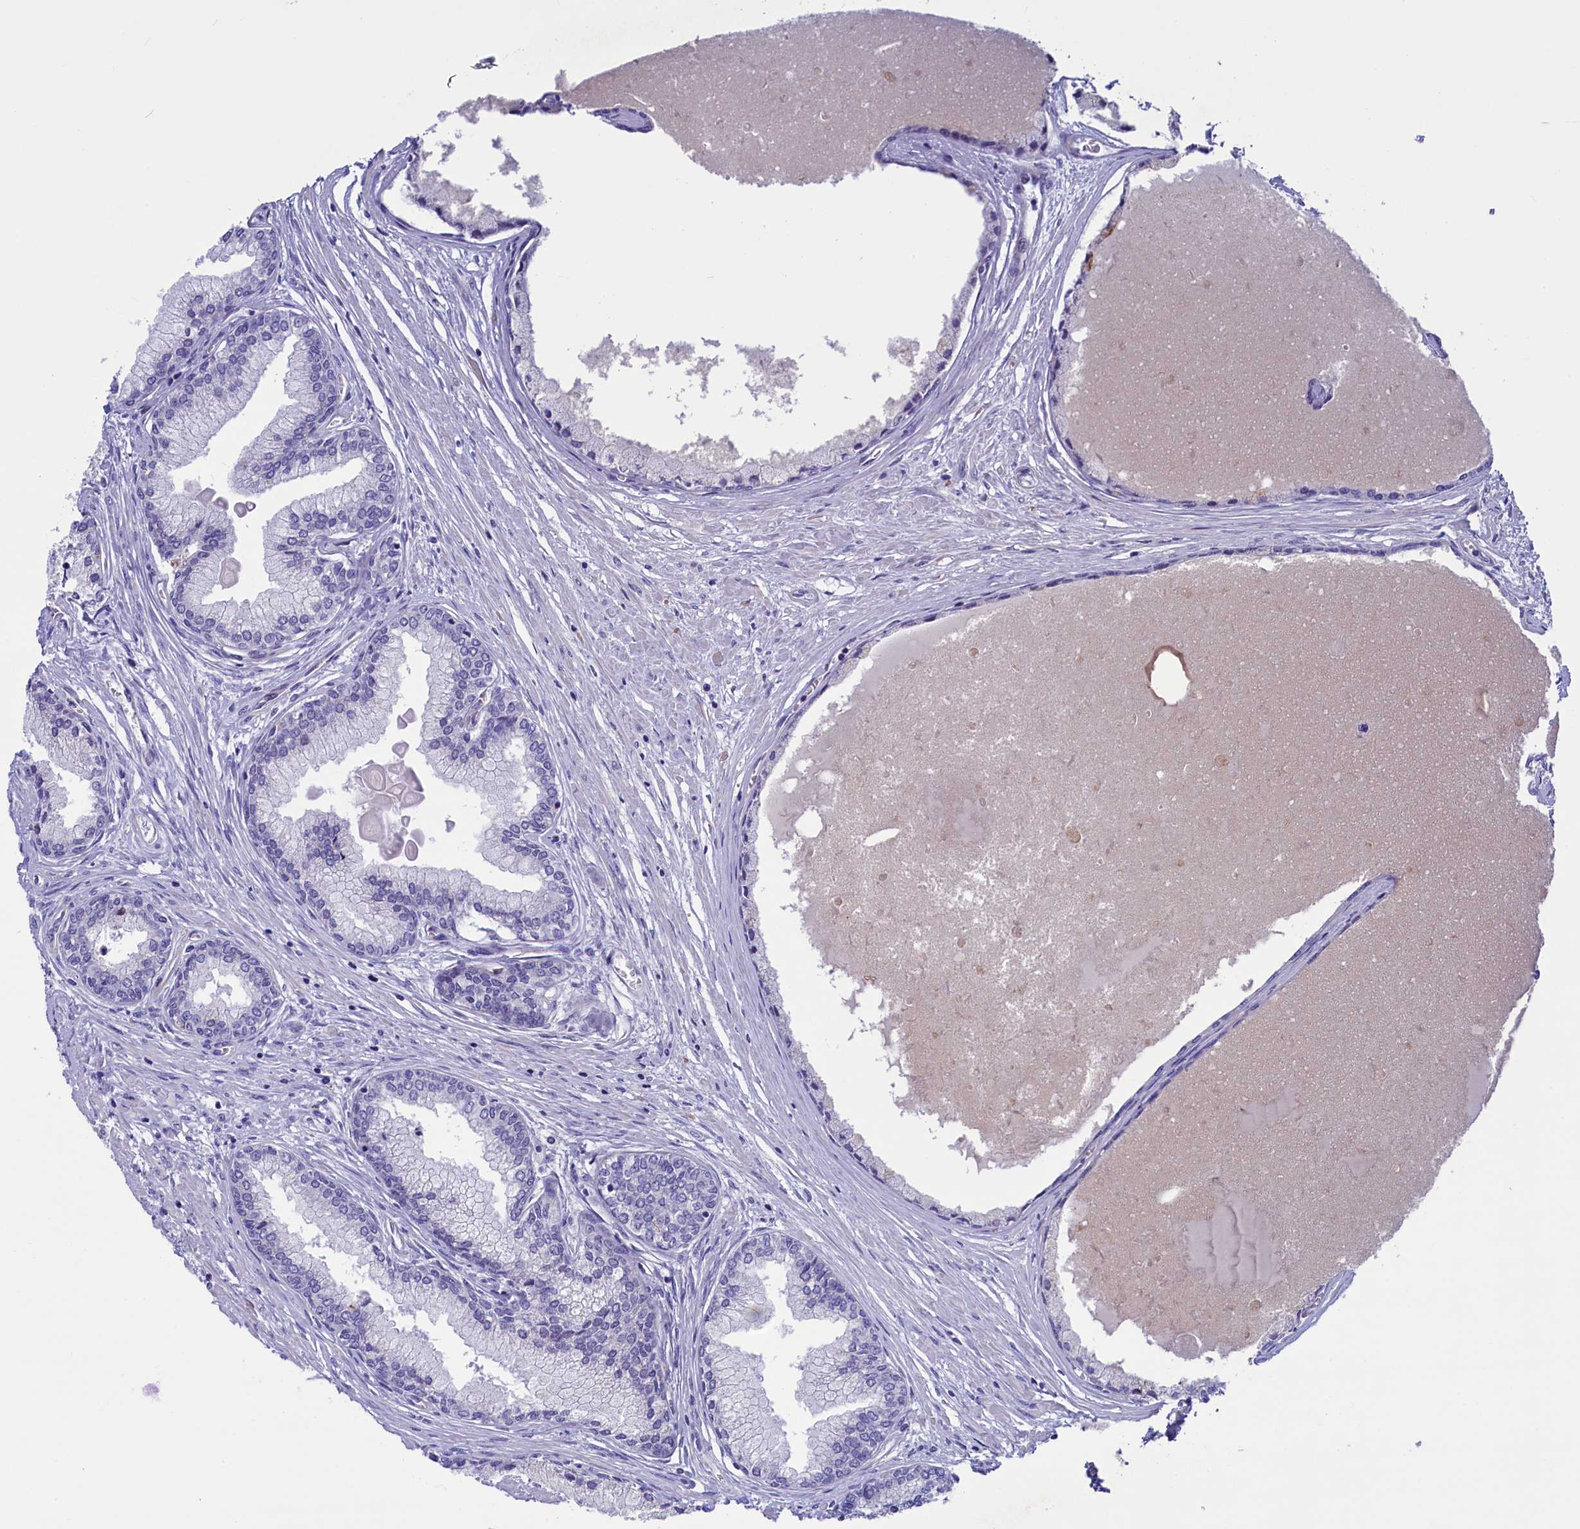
{"staining": {"intensity": "negative", "quantity": "none", "location": "none"}, "tissue": "prostate cancer", "cell_type": "Tumor cells", "image_type": "cancer", "snomed": [{"axis": "morphology", "description": "Adenocarcinoma, High grade"}, {"axis": "topography", "description": "Prostate"}], "caption": "This histopathology image is of adenocarcinoma (high-grade) (prostate) stained with IHC to label a protein in brown with the nuclei are counter-stained blue. There is no expression in tumor cells. (Stains: DAB (3,3'-diaminobenzidine) IHC with hematoxylin counter stain, Microscopy: brightfield microscopy at high magnification).", "gene": "LOXL1", "patient": {"sex": "male", "age": 74}}